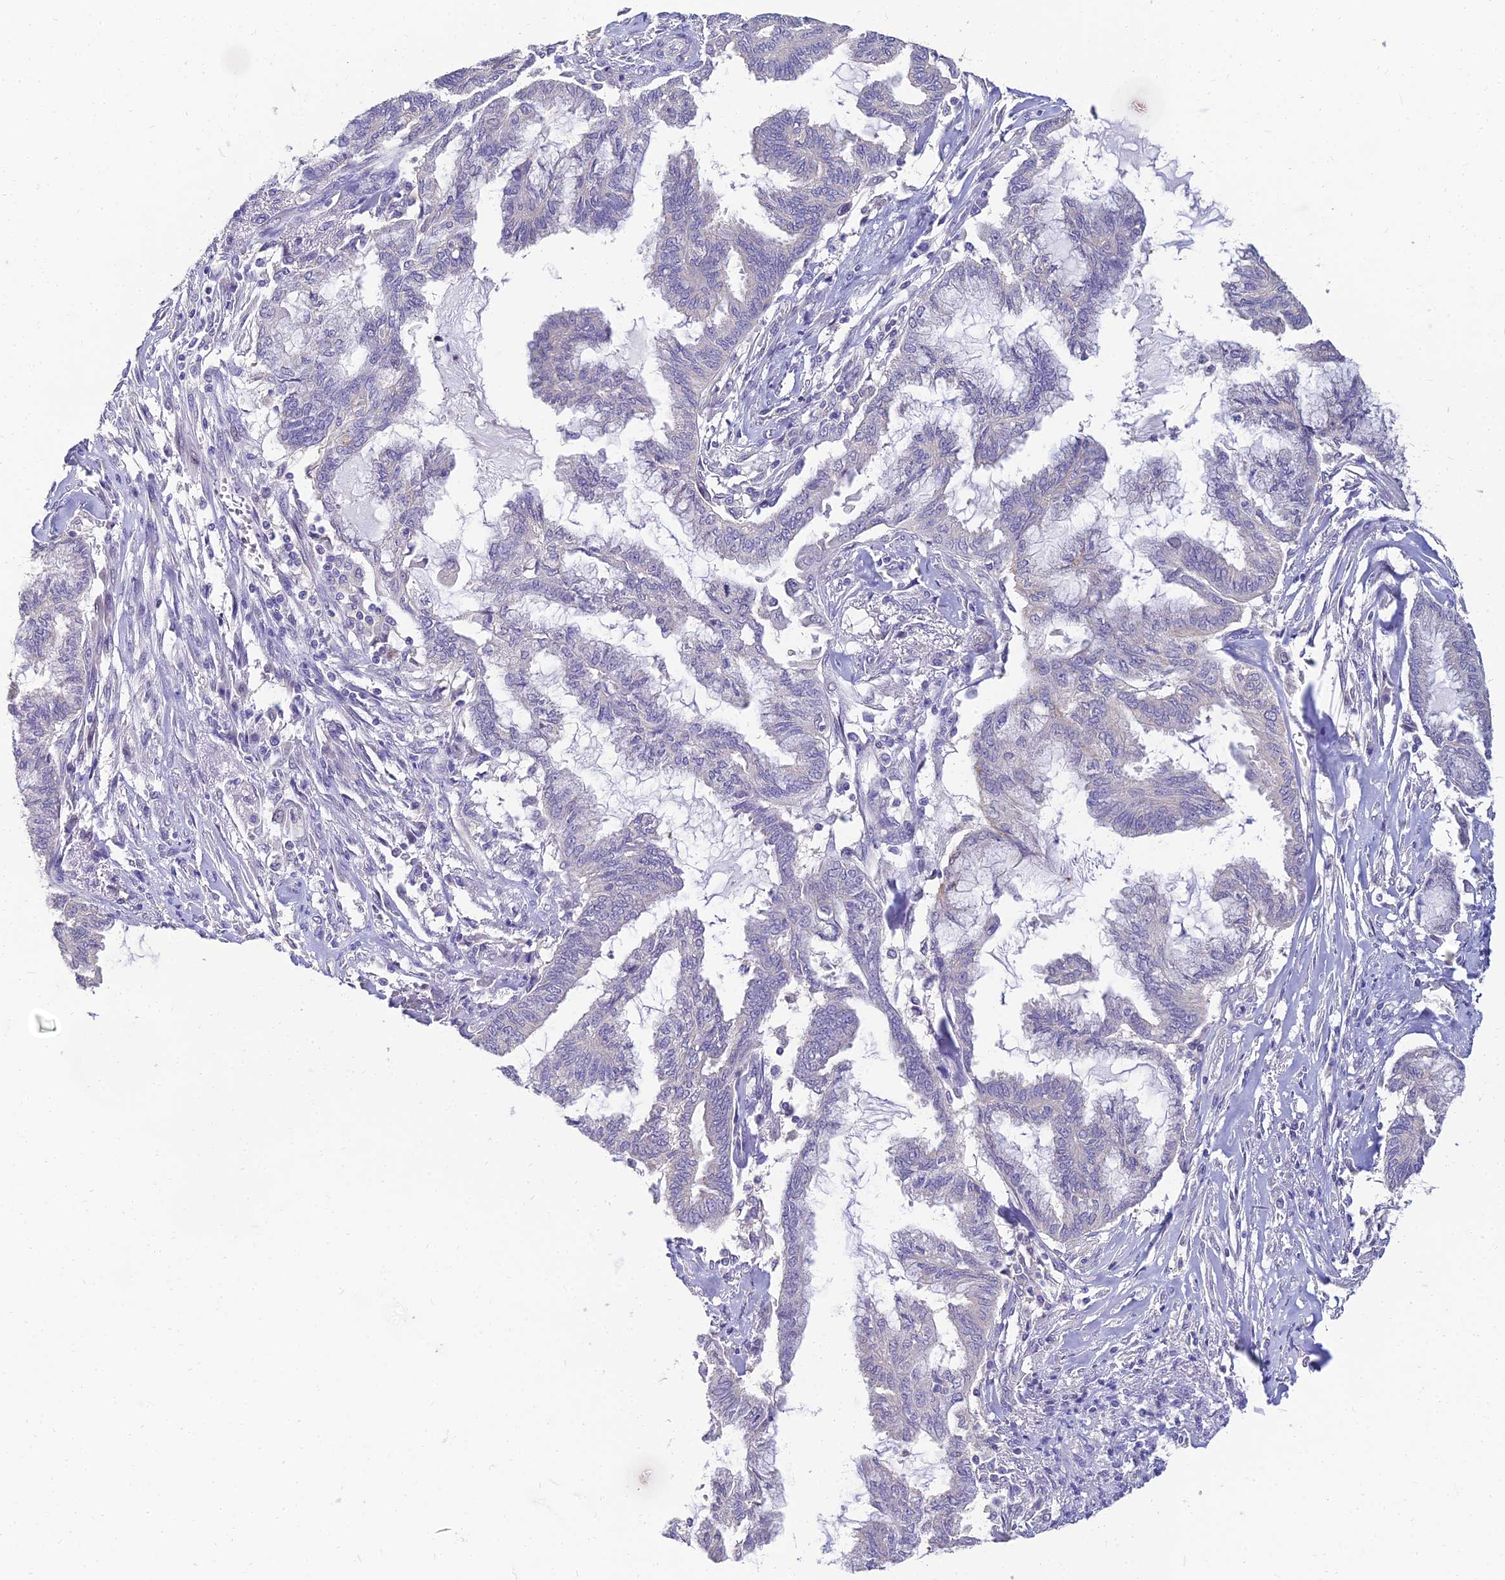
{"staining": {"intensity": "negative", "quantity": "none", "location": "none"}, "tissue": "endometrial cancer", "cell_type": "Tumor cells", "image_type": "cancer", "snomed": [{"axis": "morphology", "description": "Adenocarcinoma, NOS"}, {"axis": "topography", "description": "Endometrium"}], "caption": "Adenocarcinoma (endometrial) stained for a protein using immunohistochemistry (IHC) reveals no staining tumor cells.", "gene": "NPY", "patient": {"sex": "female", "age": 86}}